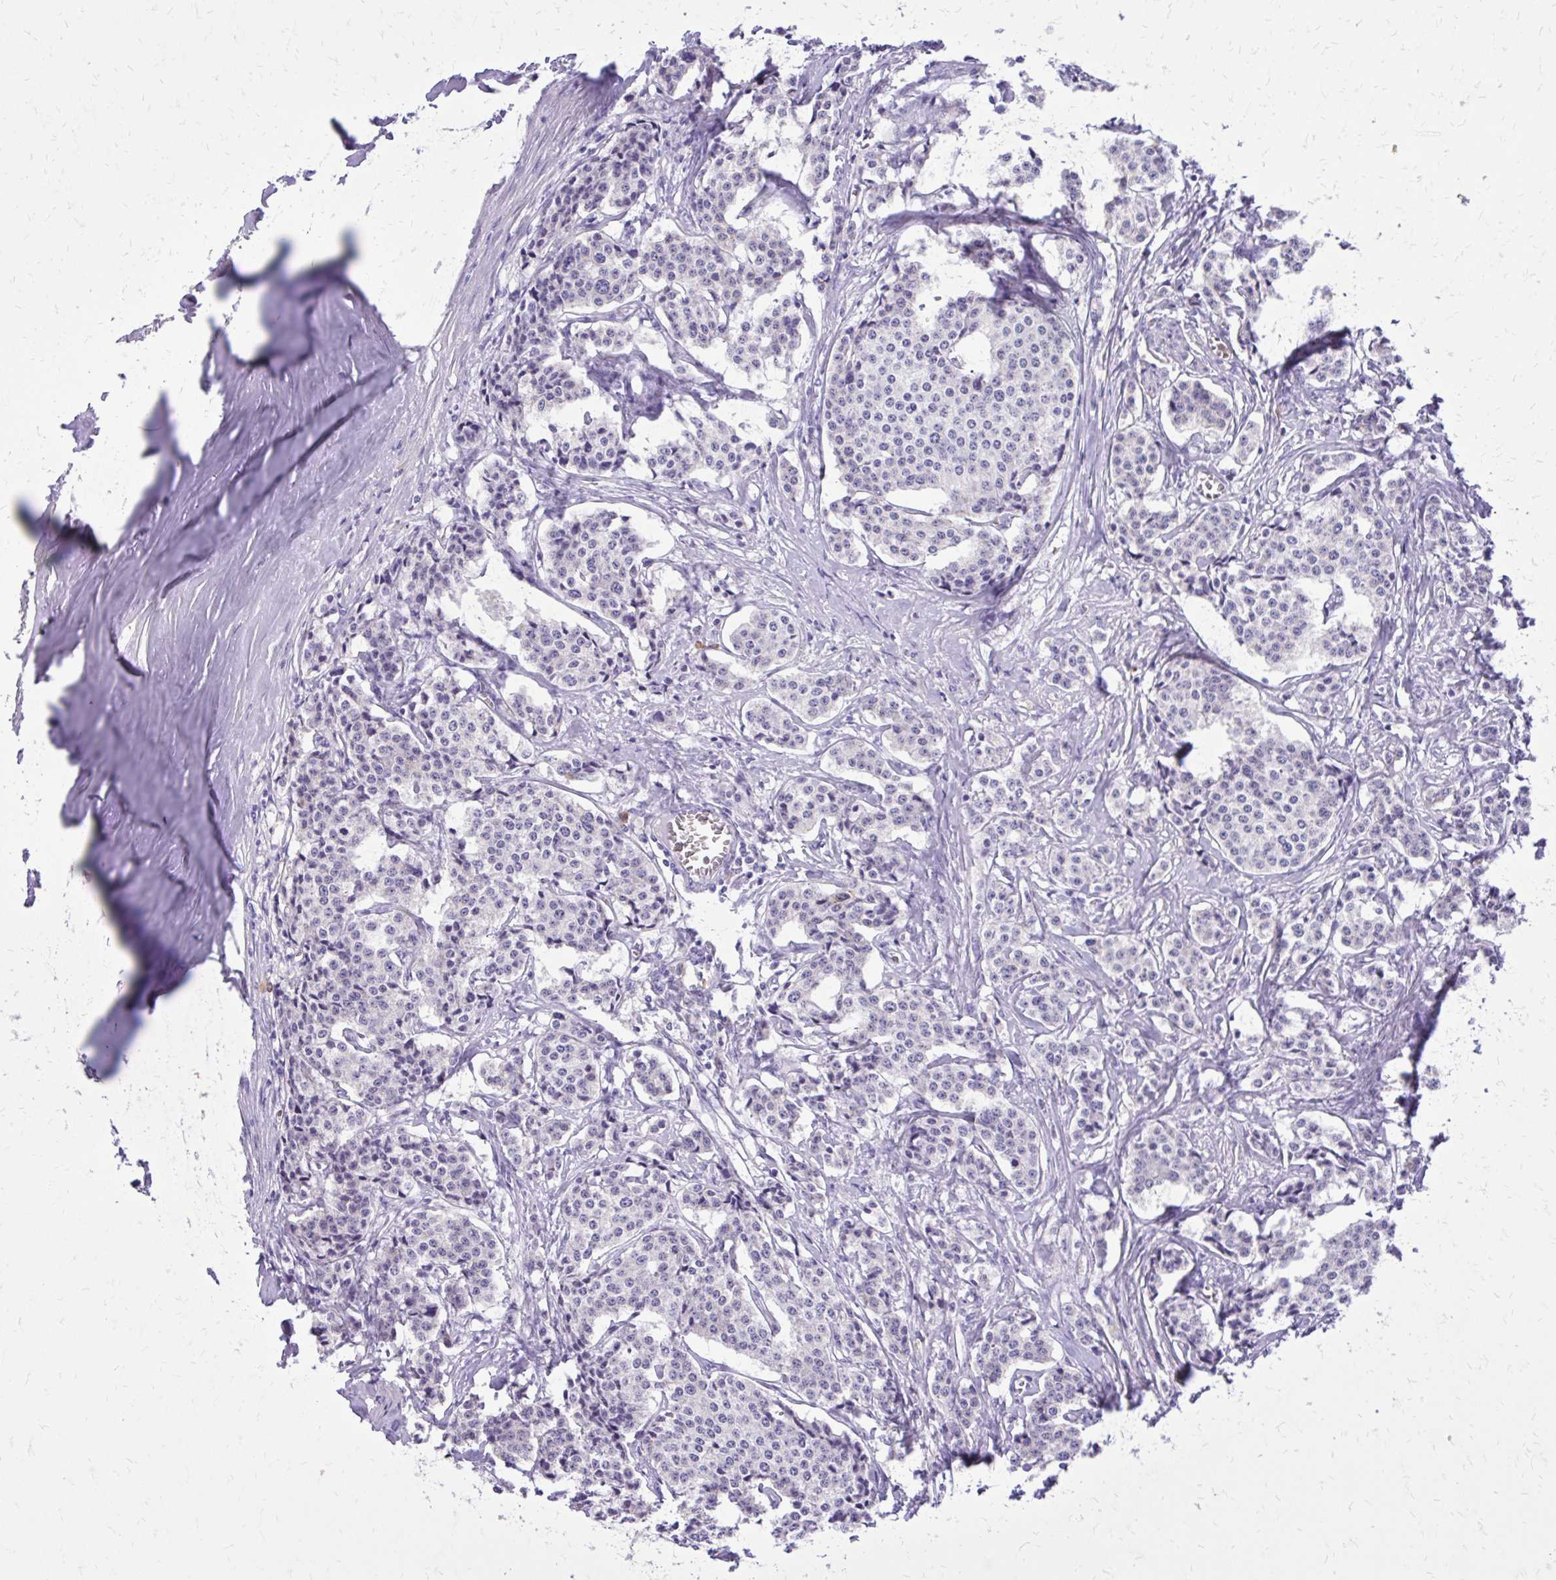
{"staining": {"intensity": "negative", "quantity": "none", "location": "none"}, "tissue": "carcinoid", "cell_type": "Tumor cells", "image_type": "cancer", "snomed": [{"axis": "morphology", "description": "Carcinoid, malignant, NOS"}, {"axis": "topography", "description": "Small intestine"}], "caption": "IHC micrograph of neoplastic tissue: carcinoid (malignant) stained with DAB demonstrates no significant protein positivity in tumor cells.", "gene": "CAT", "patient": {"sex": "female", "age": 64}}